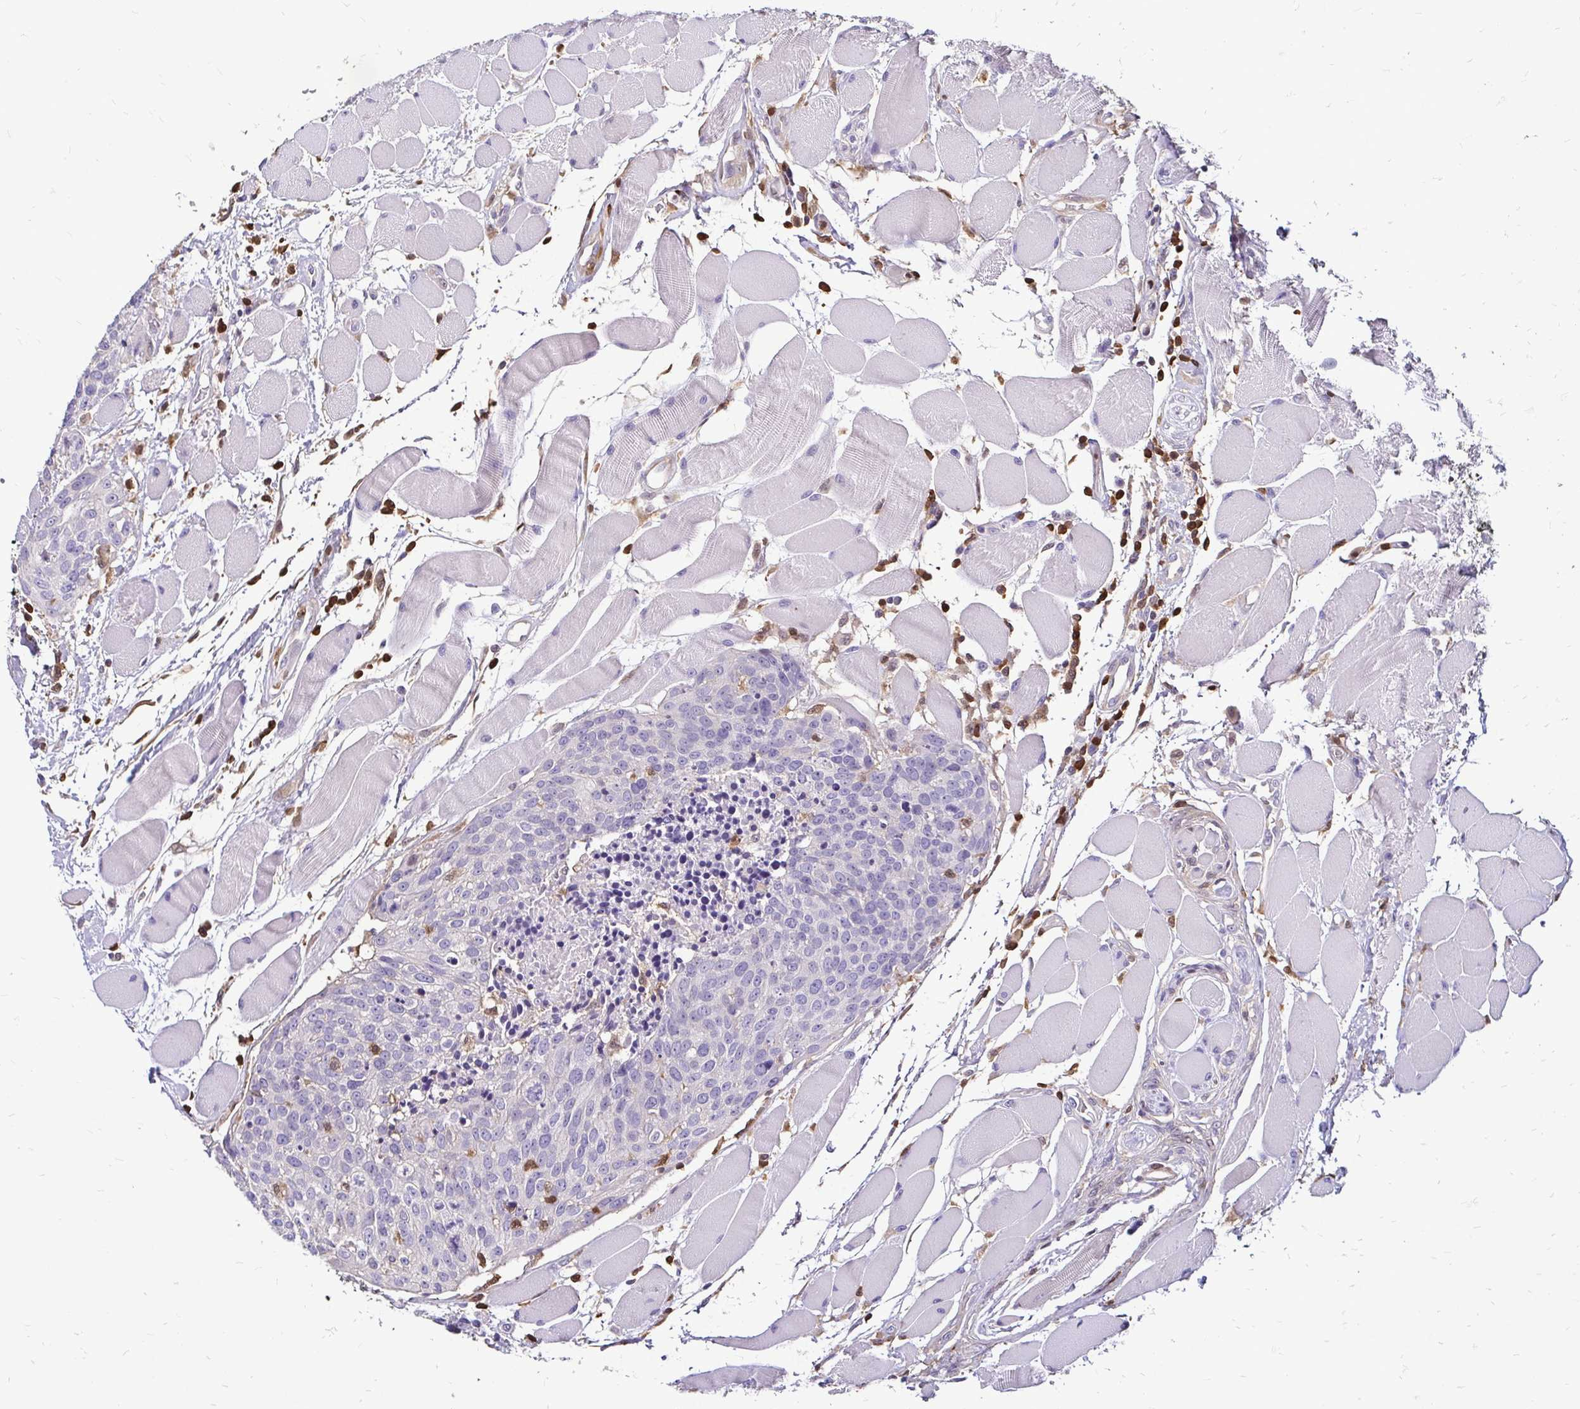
{"staining": {"intensity": "negative", "quantity": "none", "location": "none"}, "tissue": "head and neck cancer", "cell_type": "Tumor cells", "image_type": "cancer", "snomed": [{"axis": "morphology", "description": "Squamous cell carcinoma, NOS"}, {"axis": "topography", "description": "Oral tissue"}, {"axis": "topography", "description": "Head-Neck"}], "caption": "Protein analysis of head and neck cancer exhibits no significant staining in tumor cells. The staining is performed using DAB (3,3'-diaminobenzidine) brown chromogen with nuclei counter-stained in using hematoxylin.", "gene": "ZFP1", "patient": {"sex": "male", "age": 64}}